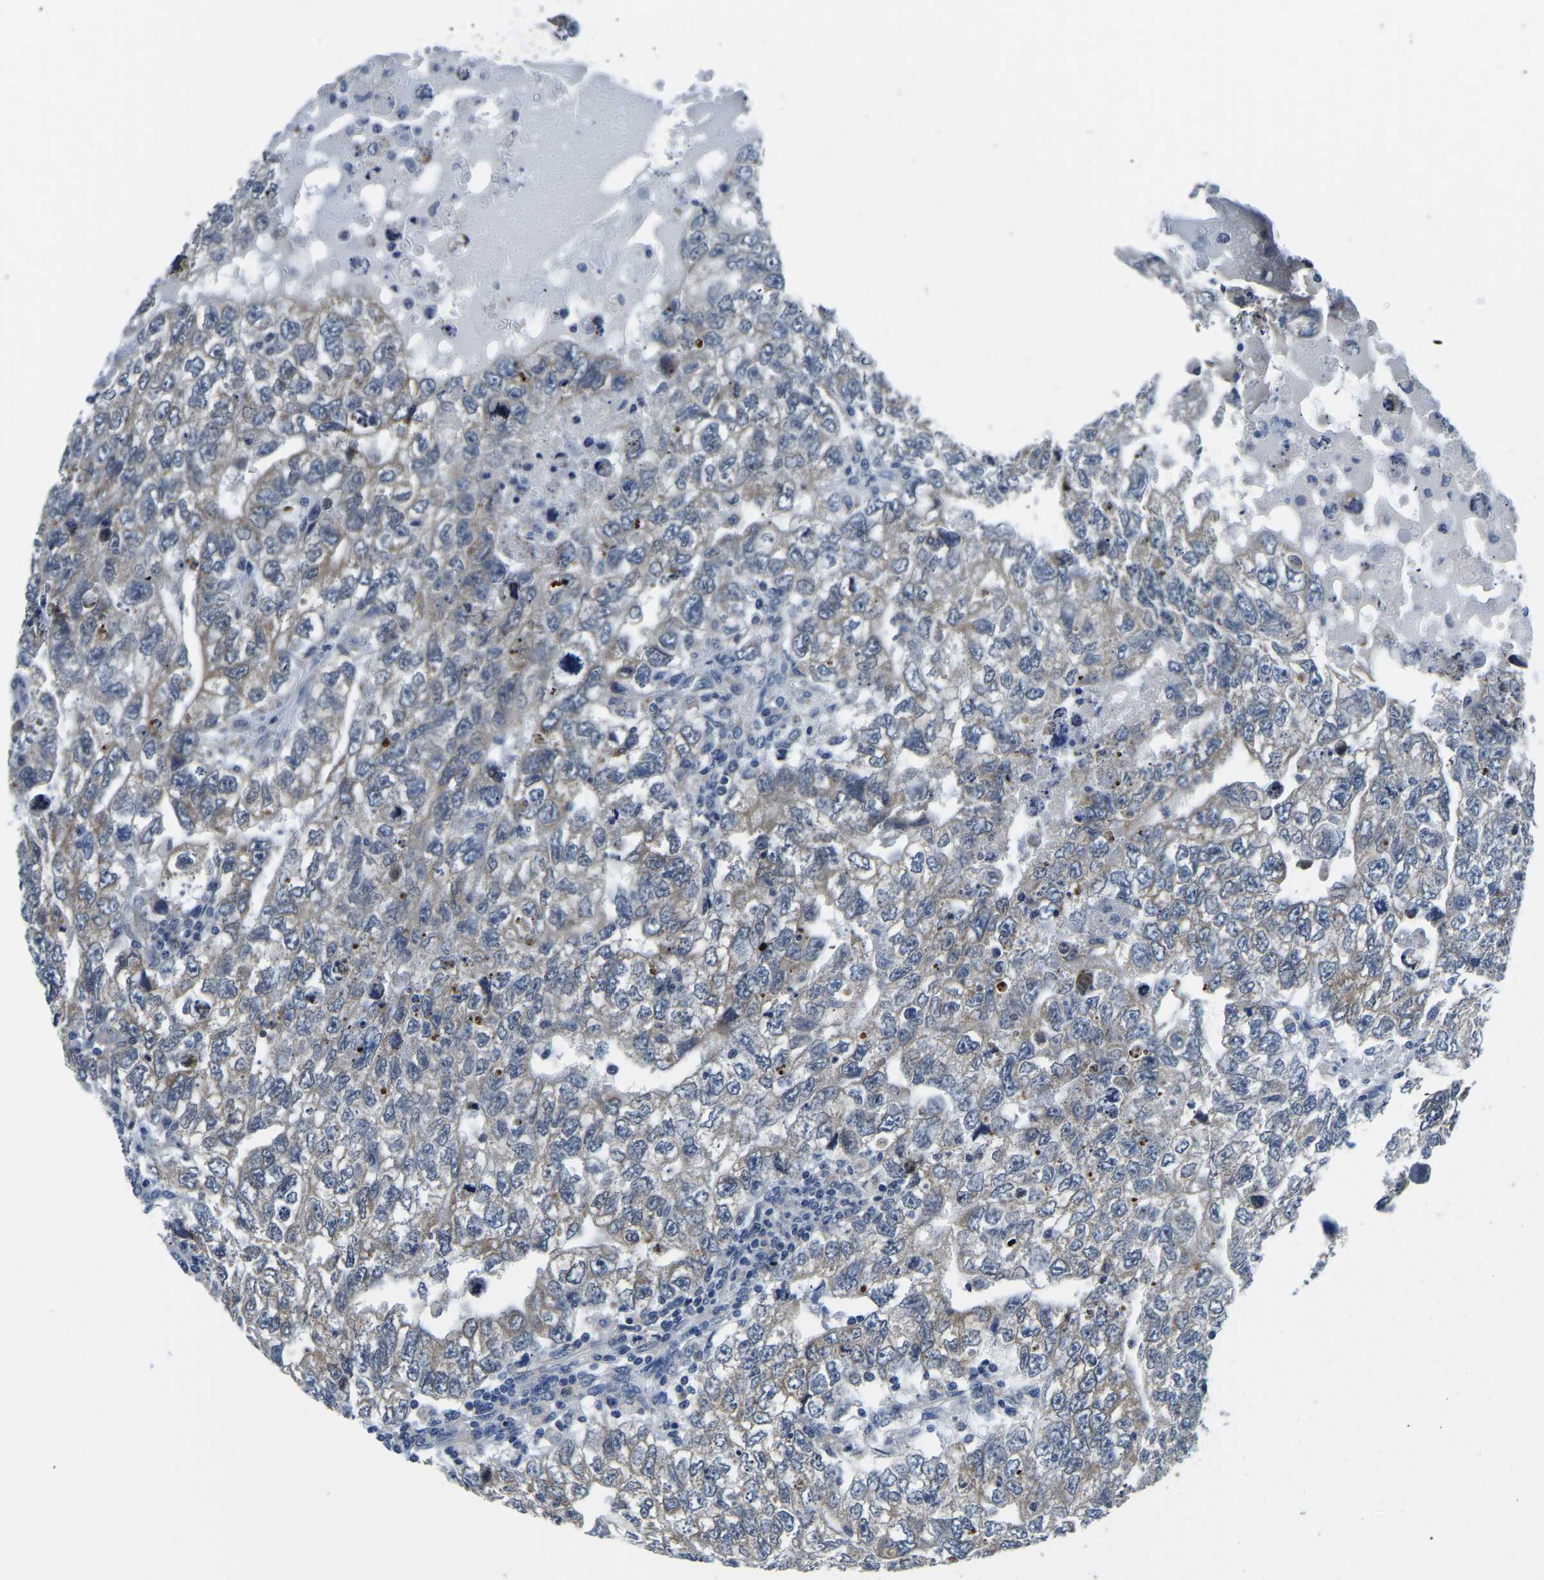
{"staining": {"intensity": "negative", "quantity": "none", "location": "none"}, "tissue": "testis cancer", "cell_type": "Tumor cells", "image_type": "cancer", "snomed": [{"axis": "morphology", "description": "Carcinoma, Embryonal, NOS"}, {"axis": "topography", "description": "Testis"}], "caption": "Immunohistochemistry photomicrograph of neoplastic tissue: testis embryonal carcinoma stained with DAB (3,3'-diaminobenzidine) displays no significant protein staining in tumor cells.", "gene": "LIAS", "patient": {"sex": "male", "age": 36}}